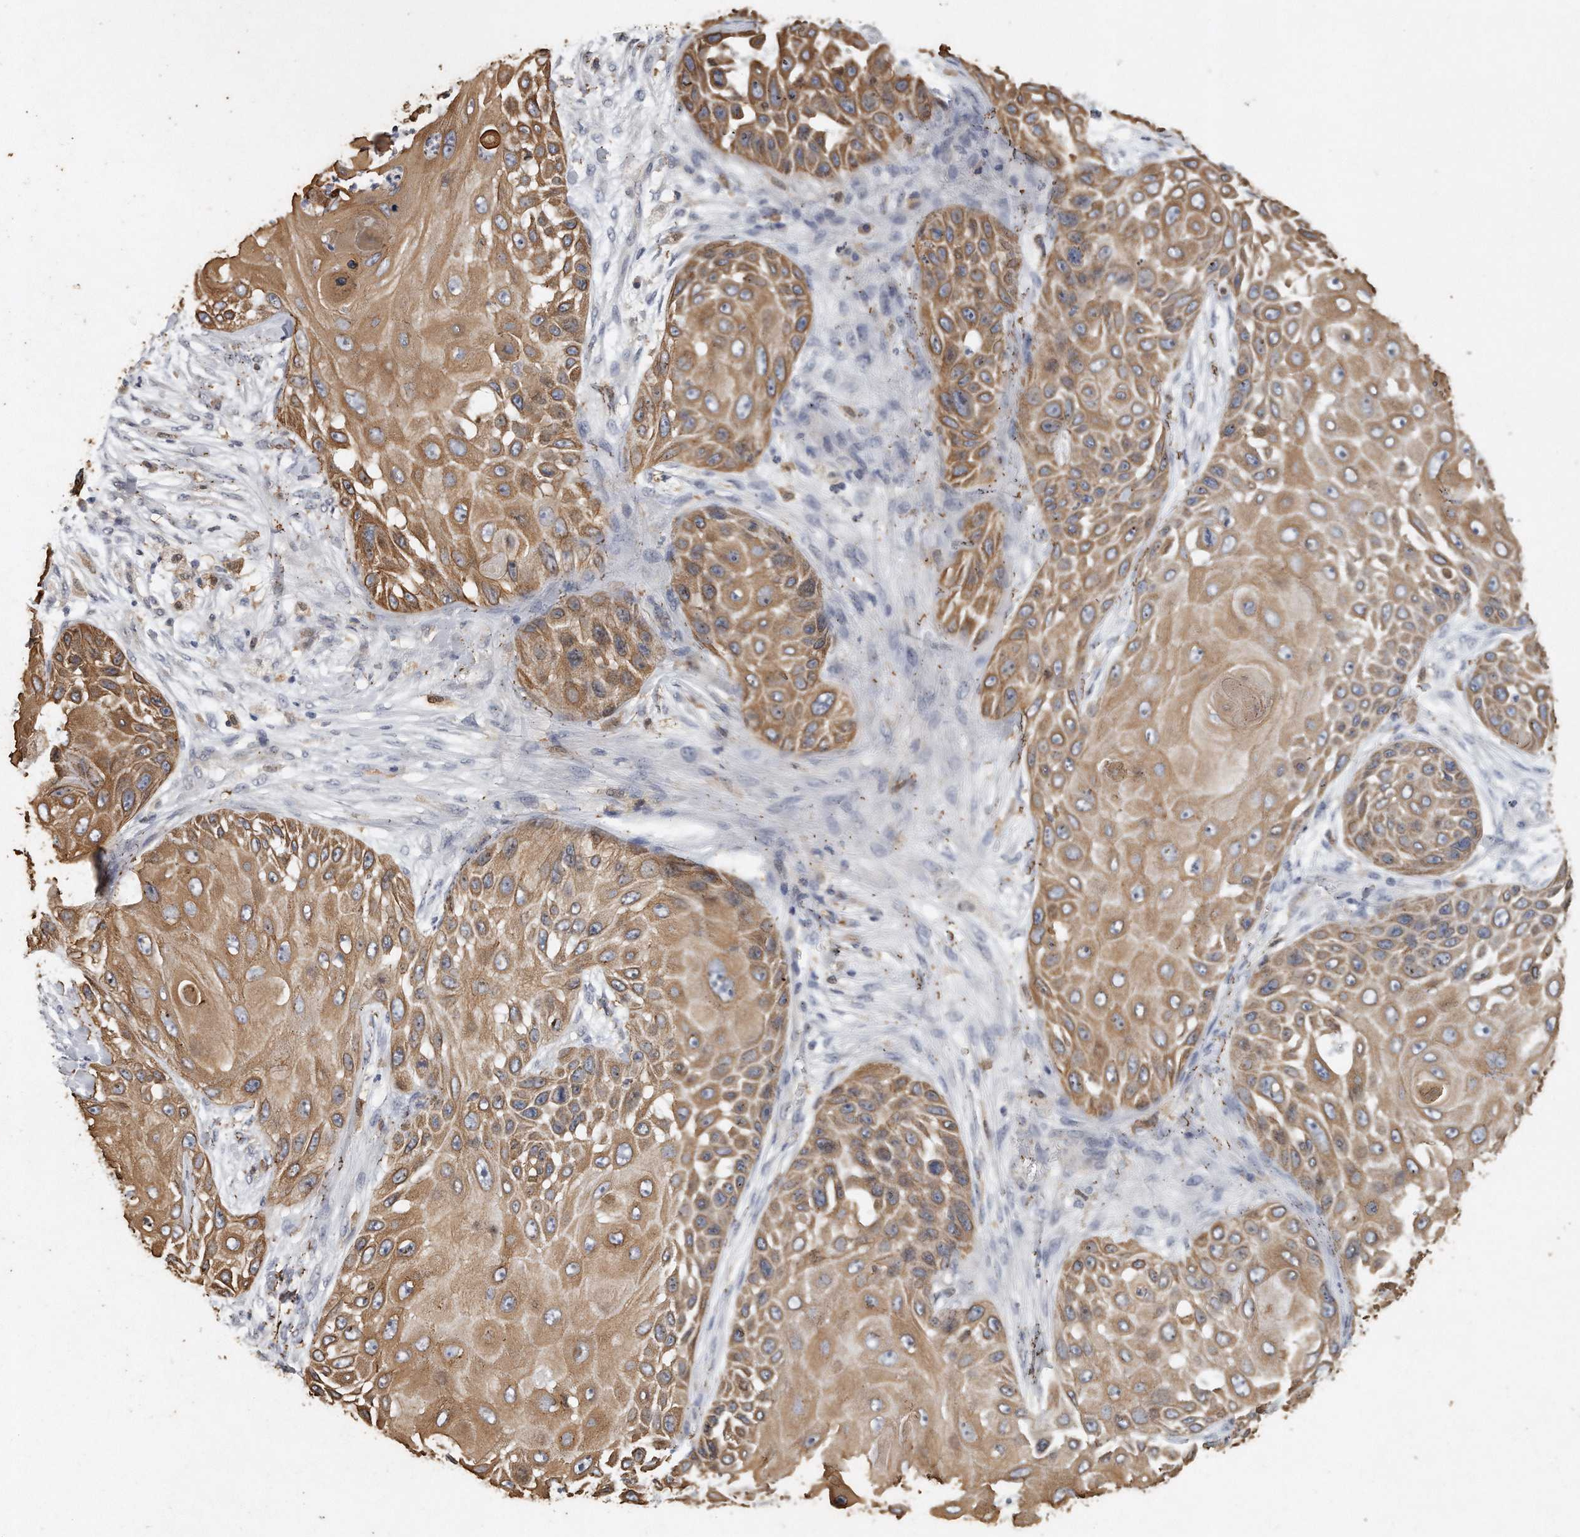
{"staining": {"intensity": "moderate", "quantity": ">75%", "location": "cytoplasmic/membranous"}, "tissue": "skin cancer", "cell_type": "Tumor cells", "image_type": "cancer", "snomed": [{"axis": "morphology", "description": "Squamous cell carcinoma, NOS"}, {"axis": "topography", "description": "Skin"}], "caption": "A micrograph of squamous cell carcinoma (skin) stained for a protein displays moderate cytoplasmic/membranous brown staining in tumor cells.", "gene": "CAMK1", "patient": {"sex": "female", "age": 44}}